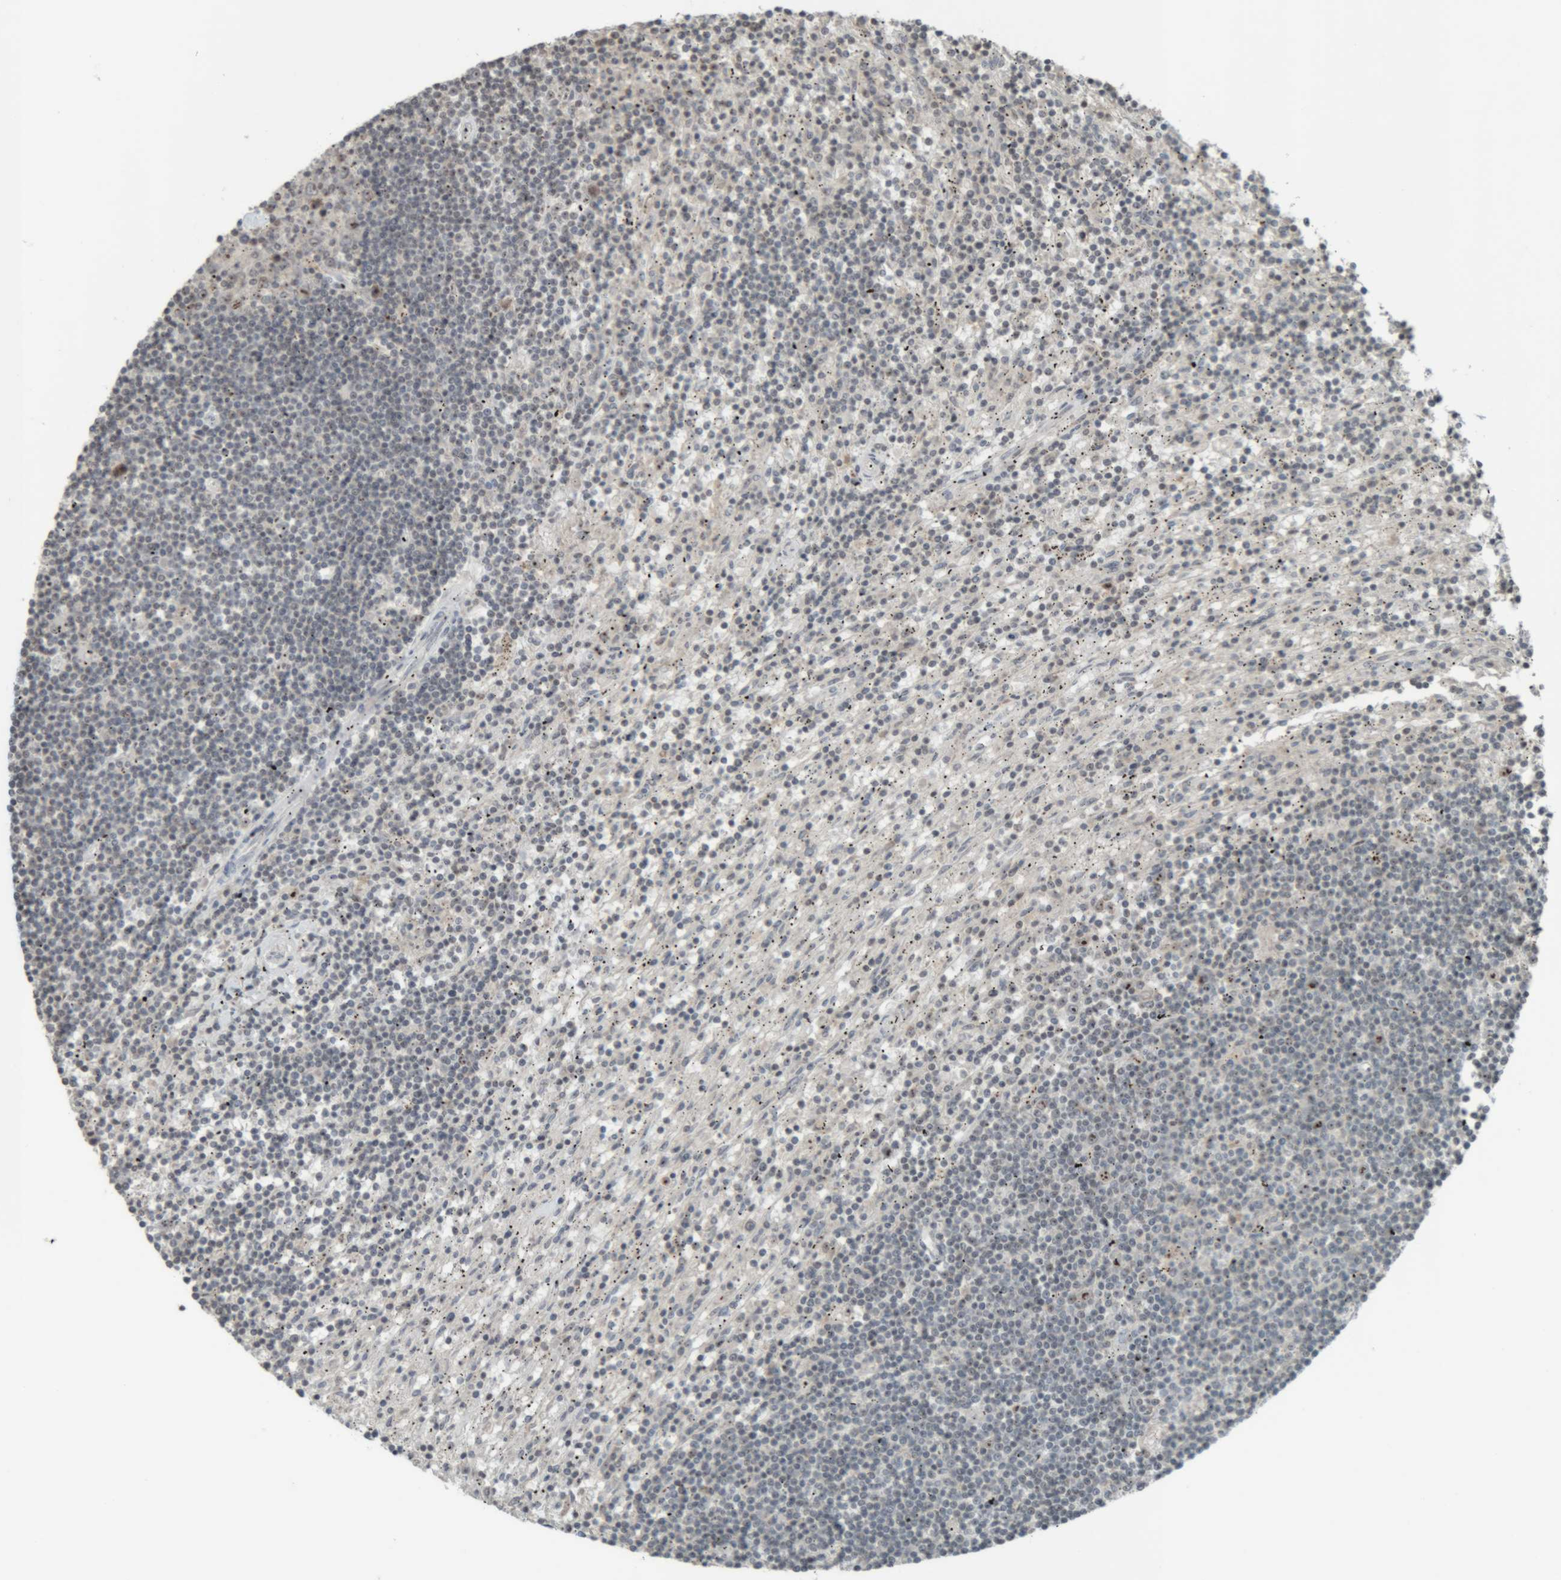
{"staining": {"intensity": "negative", "quantity": "none", "location": "none"}, "tissue": "lymphoma", "cell_type": "Tumor cells", "image_type": "cancer", "snomed": [{"axis": "morphology", "description": "Malignant lymphoma, non-Hodgkin's type, Low grade"}, {"axis": "topography", "description": "Spleen"}], "caption": "Immunohistochemistry of human lymphoma reveals no positivity in tumor cells. The staining was performed using DAB (3,3'-diaminobenzidine) to visualize the protein expression in brown, while the nuclei were stained in blue with hematoxylin (Magnification: 20x).", "gene": "RPF1", "patient": {"sex": "male", "age": 76}}